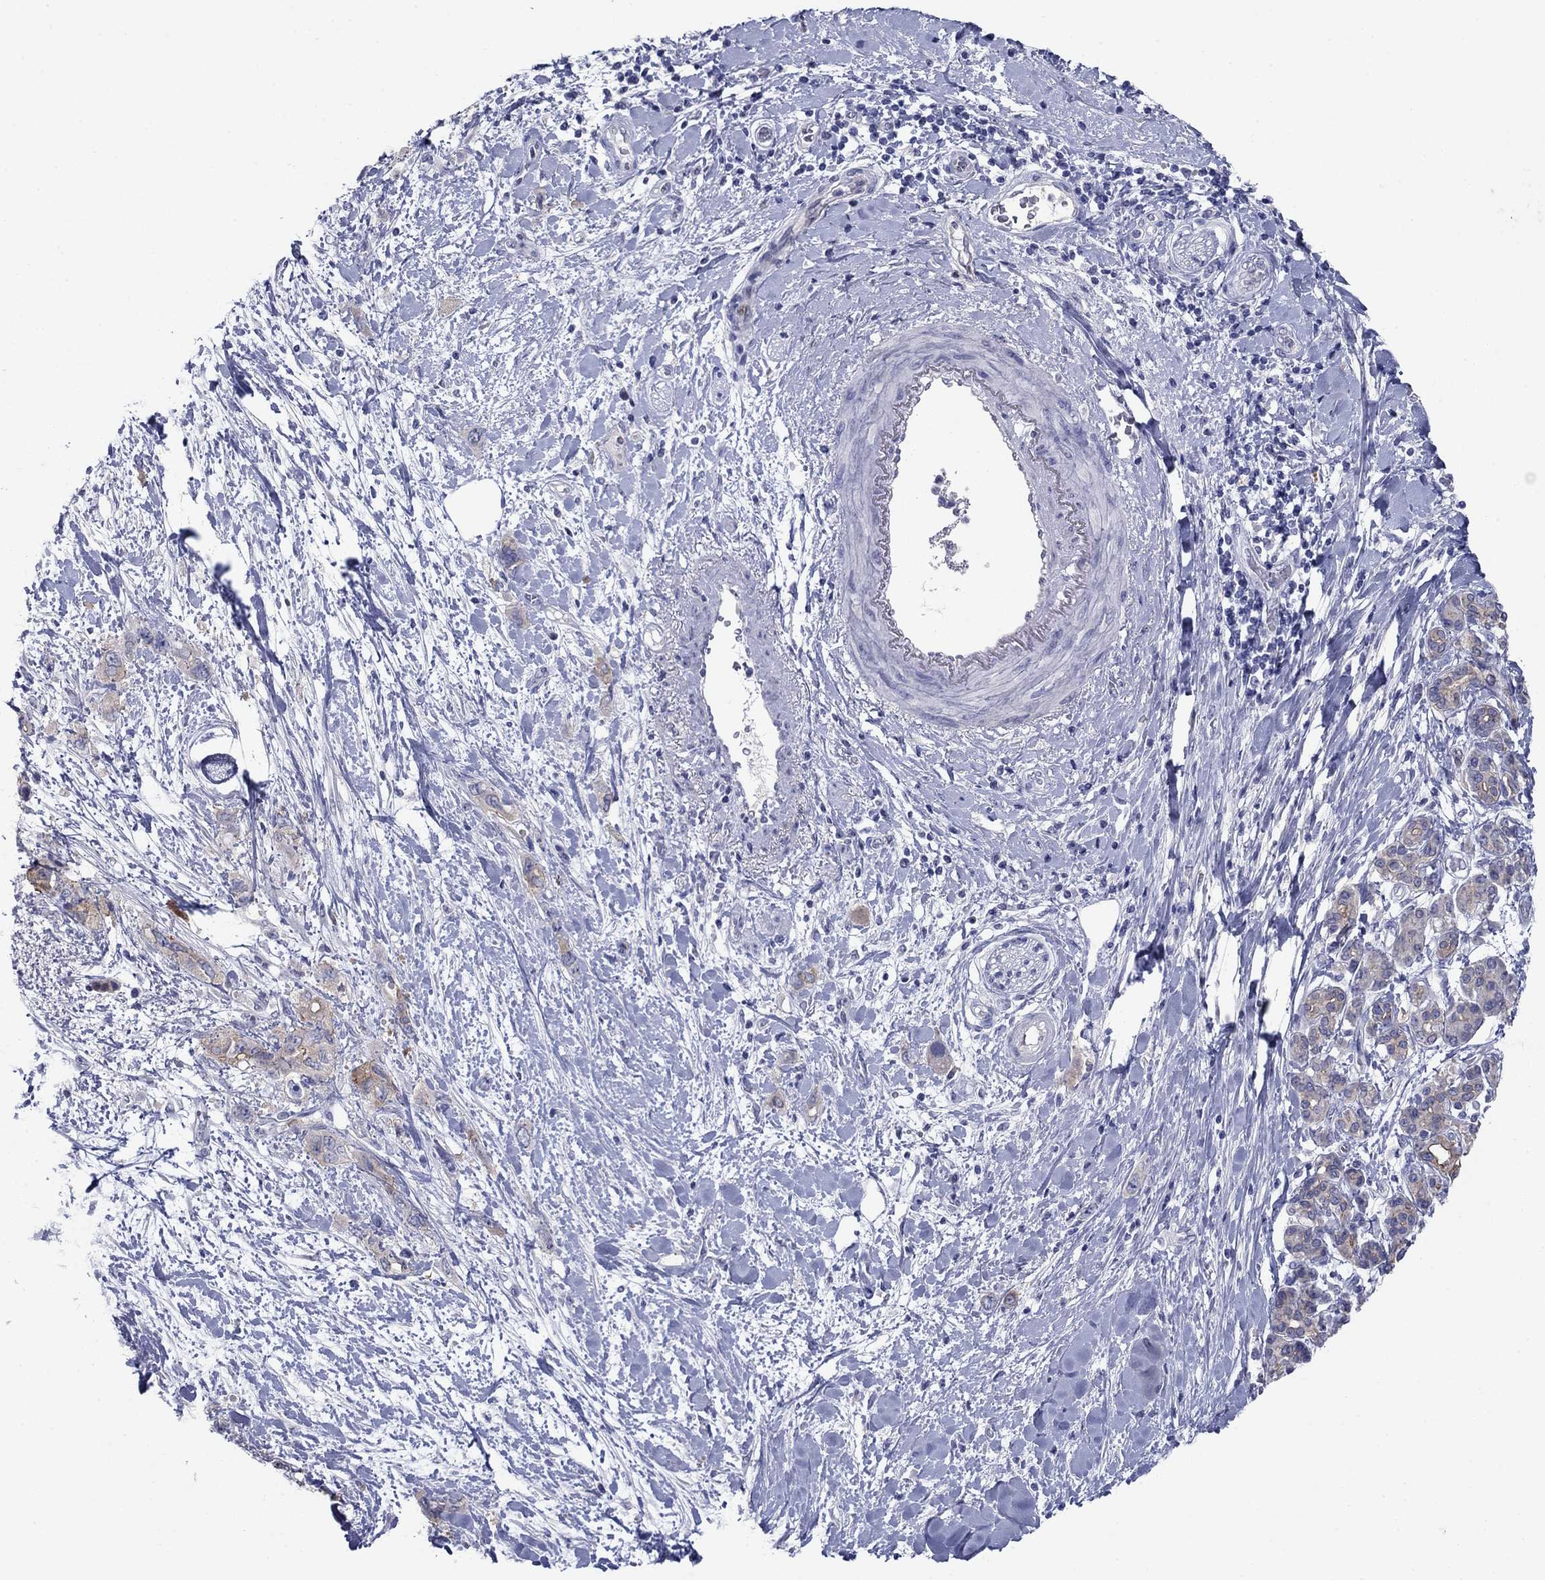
{"staining": {"intensity": "moderate", "quantity": "<25%", "location": "cytoplasmic/membranous"}, "tissue": "pancreatic cancer", "cell_type": "Tumor cells", "image_type": "cancer", "snomed": [{"axis": "morphology", "description": "Adenocarcinoma, NOS"}, {"axis": "topography", "description": "Pancreas"}], "caption": "Tumor cells display low levels of moderate cytoplasmic/membranous staining in approximately <25% of cells in pancreatic adenocarcinoma.", "gene": "PLS1", "patient": {"sex": "female", "age": 56}}